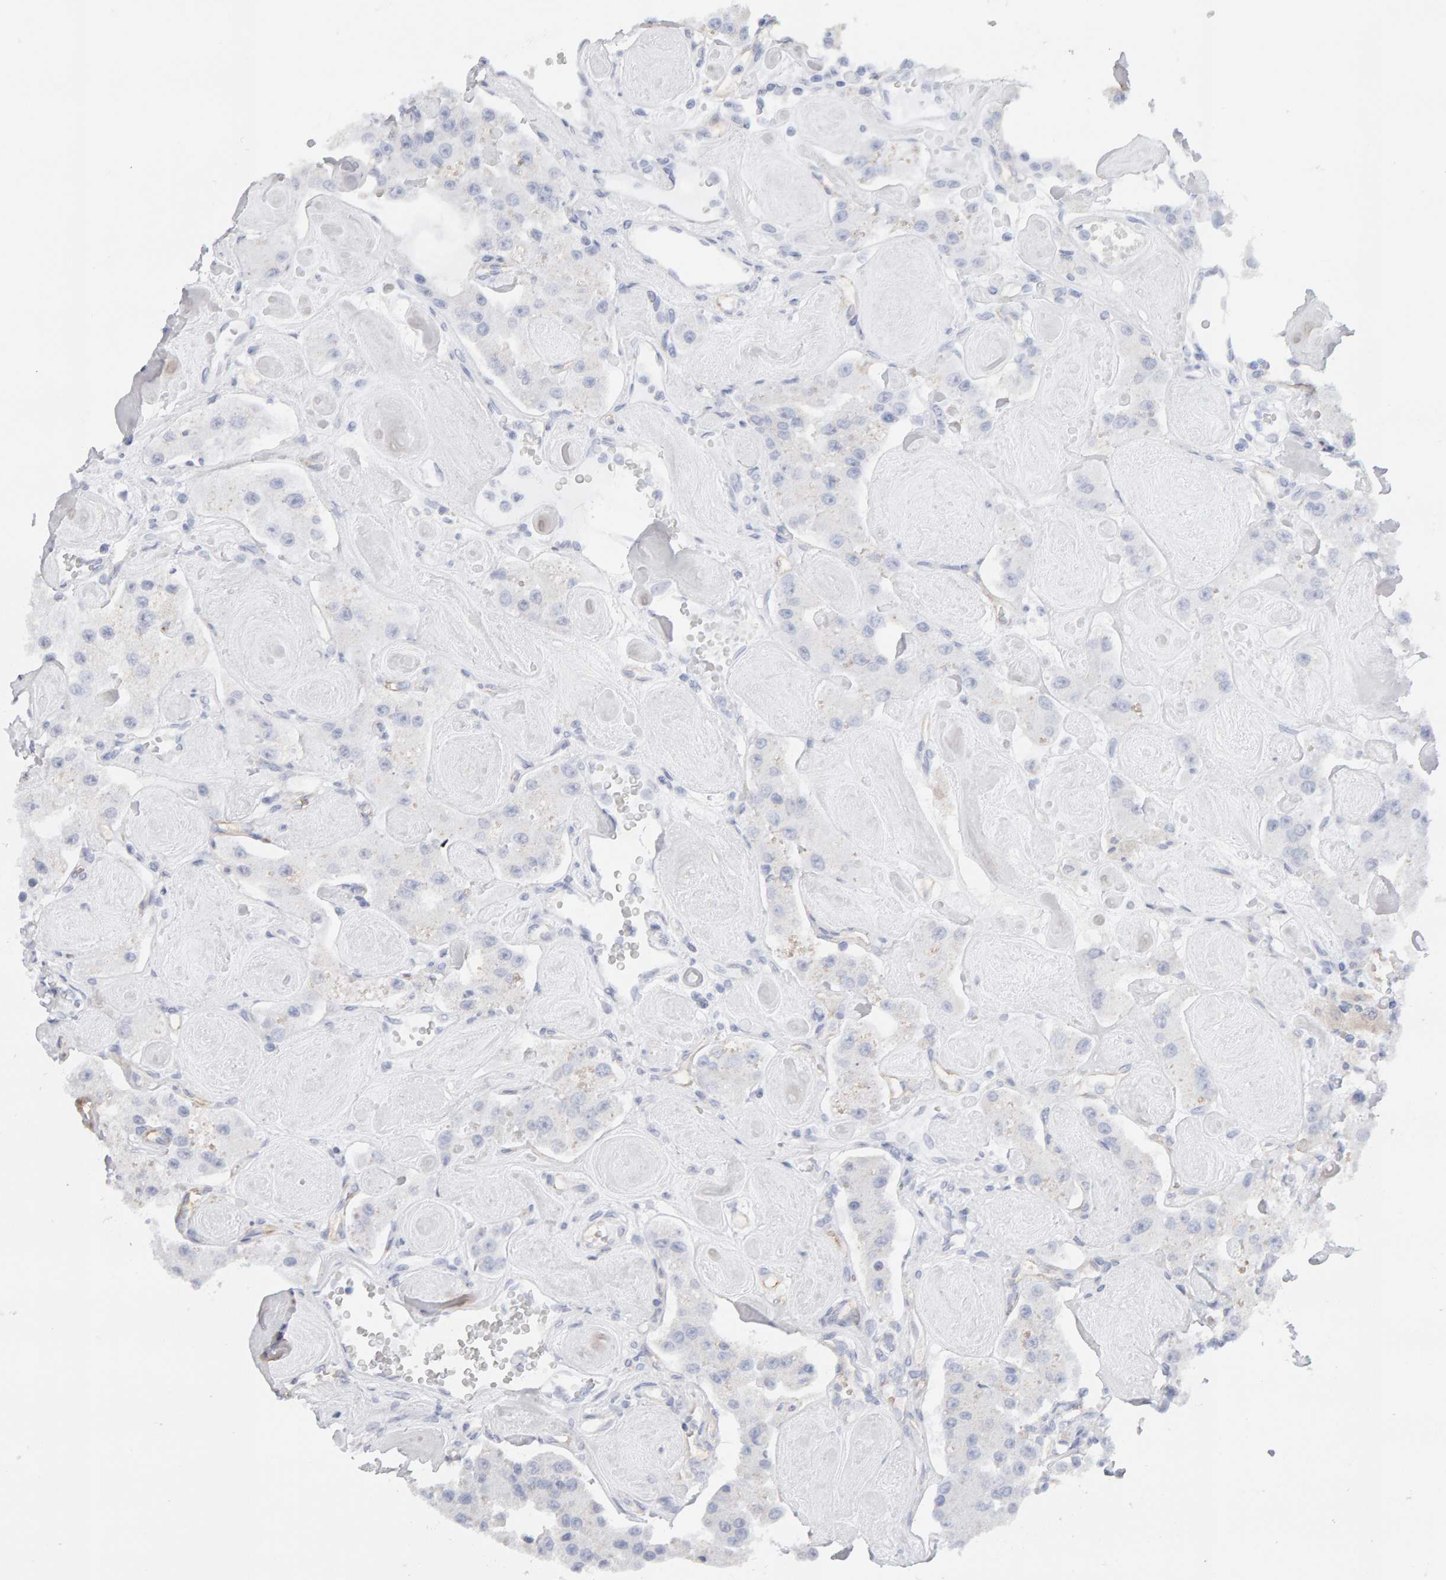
{"staining": {"intensity": "negative", "quantity": "none", "location": "none"}, "tissue": "carcinoid", "cell_type": "Tumor cells", "image_type": "cancer", "snomed": [{"axis": "morphology", "description": "Carcinoid, malignant, NOS"}, {"axis": "topography", "description": "Pancreas"}], "caption": "A histopathology image of carcinoid stained for a protein demonstrates no brown staining in tumor cells.", "gene": "METRNL", "patient": {"sex": "male", "age": 41}}